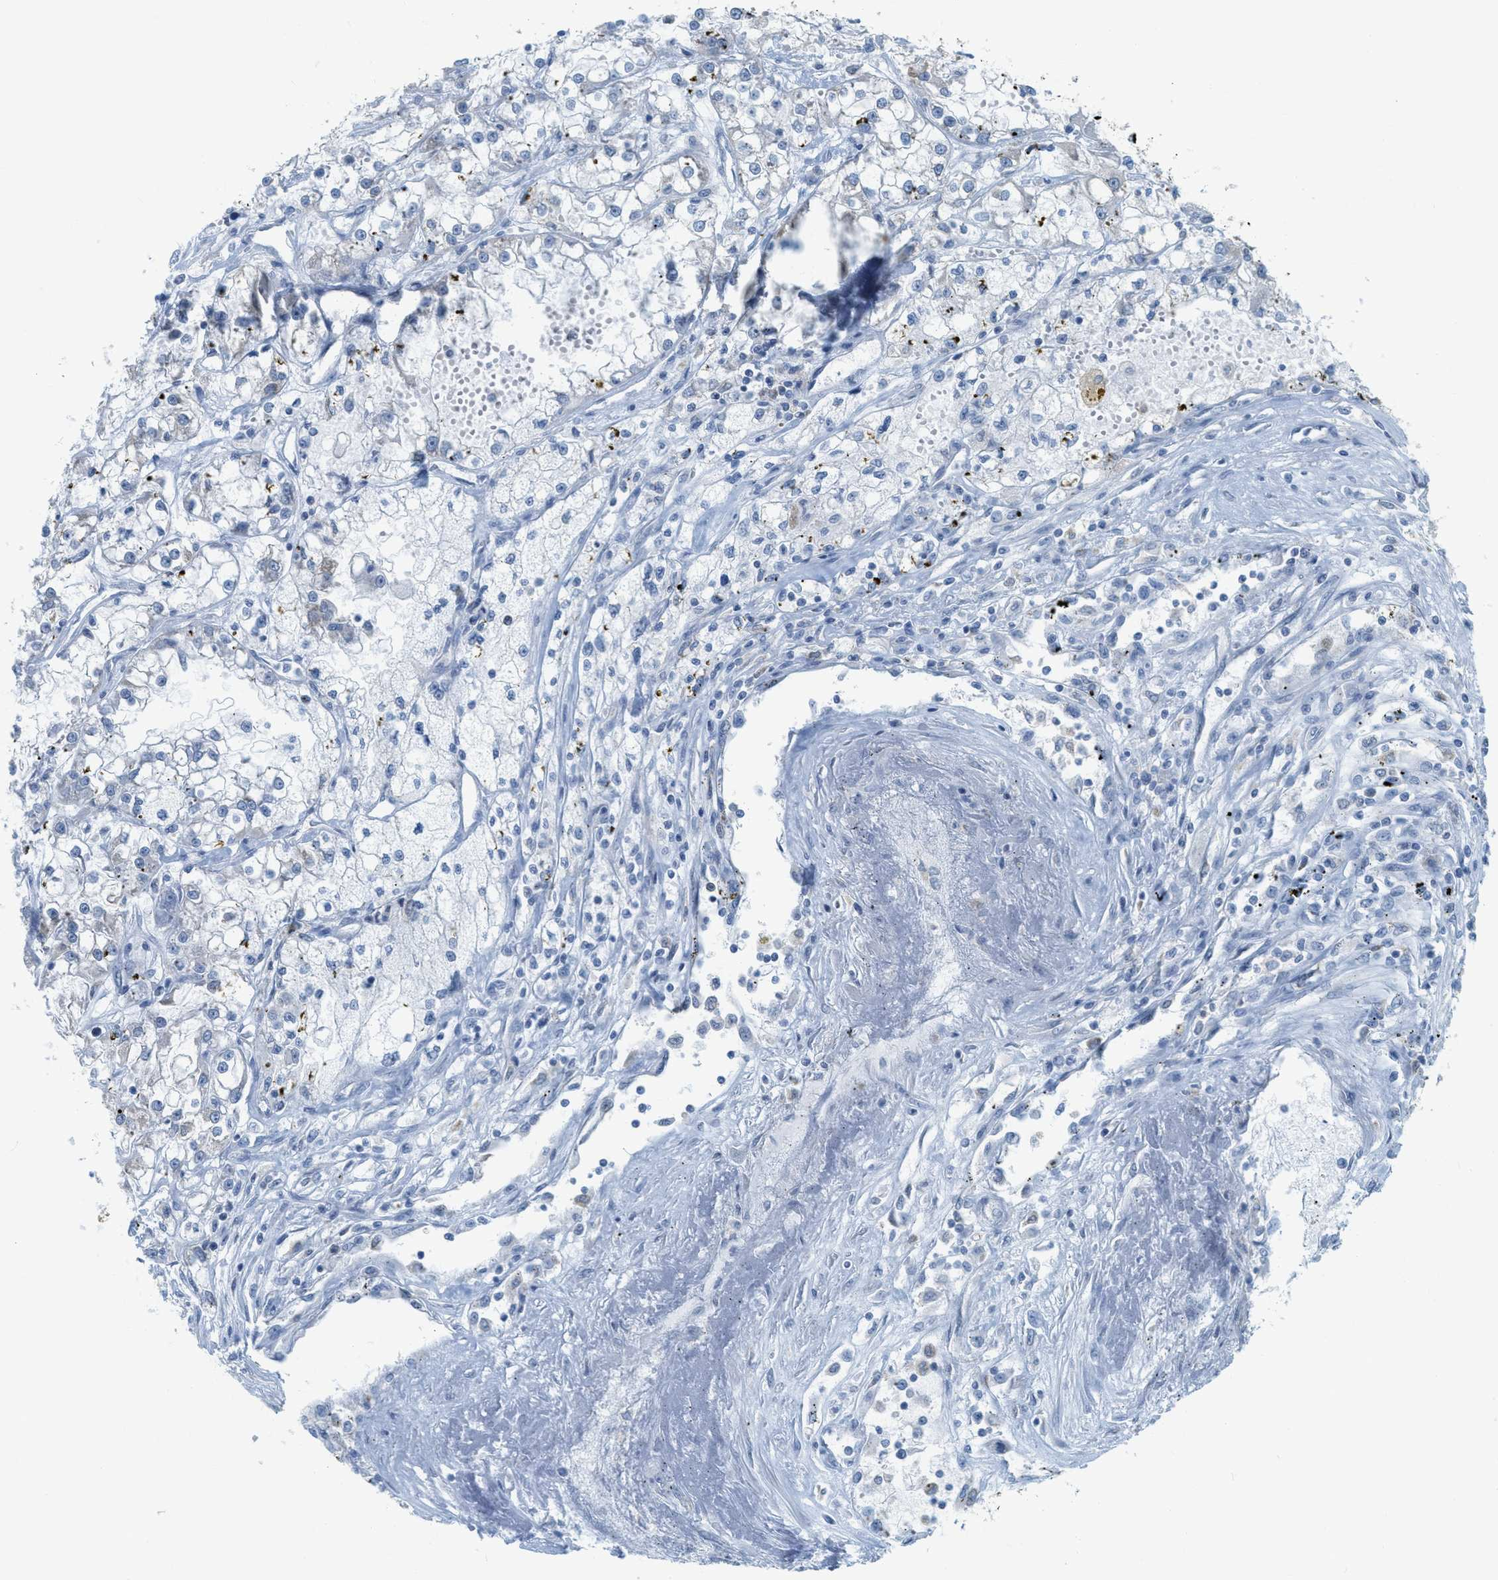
{"staining": {"intensity": "negative", "quantity": "none", "location": "none"}, "tissue": "renal cancer", "cell_type": "Tumor cells", "image_type": "cancer", "snomed": [{"axis": "morphology", "description": "Adenocarcinoma, NOS"}, {"axis": "topography", "description": "Kidney"}], "caption": "Image shows no protein expression in tumor cells of renal adenocarcinoma tissue. (DAB immunohistochemistry (IHC), high magnification).", "gene": "TEX264", "patient": {"sex": "female", "age": 52}}